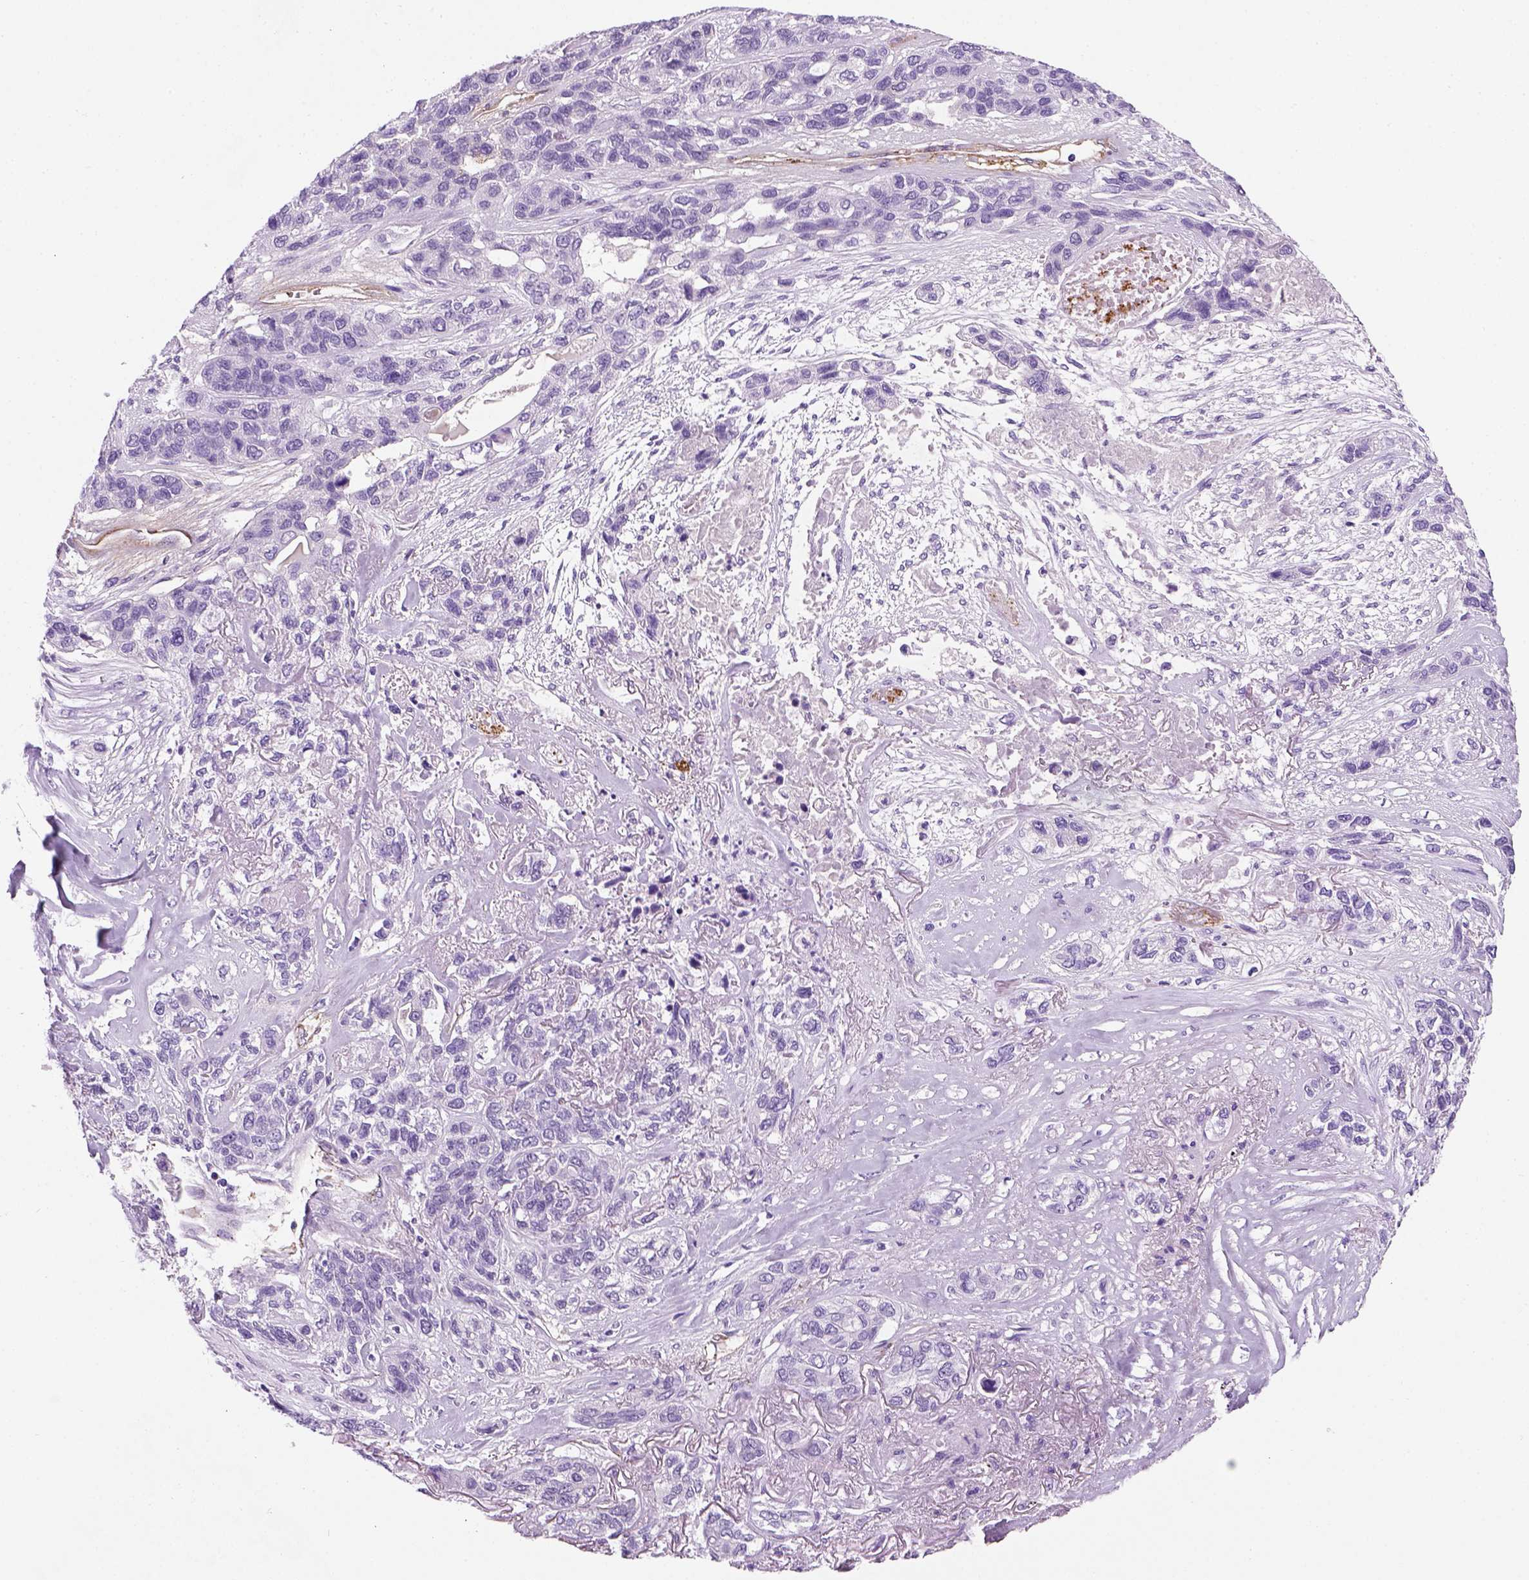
{"staining": {"intensity": "negative", "quantity": "none", "location": "none"}, "tissue": "lung cancer", "cell_type": "Tumor cells", "image_type": "cancer", "snomed": [{"axis": "morphology", "description": "Squamous cell carcinoma, NOS"}, {"axis": "topography", "description": "Lung"}], "caption": "High power microscopy micrograph of an immunohistochemistry (IHC) histopathology image of lung cancer, revealing no significant staining in tumor cells. (DAB IHC, high magnification).", "gene": "VWF", "patient": {"sex": "female", "age": 70}}